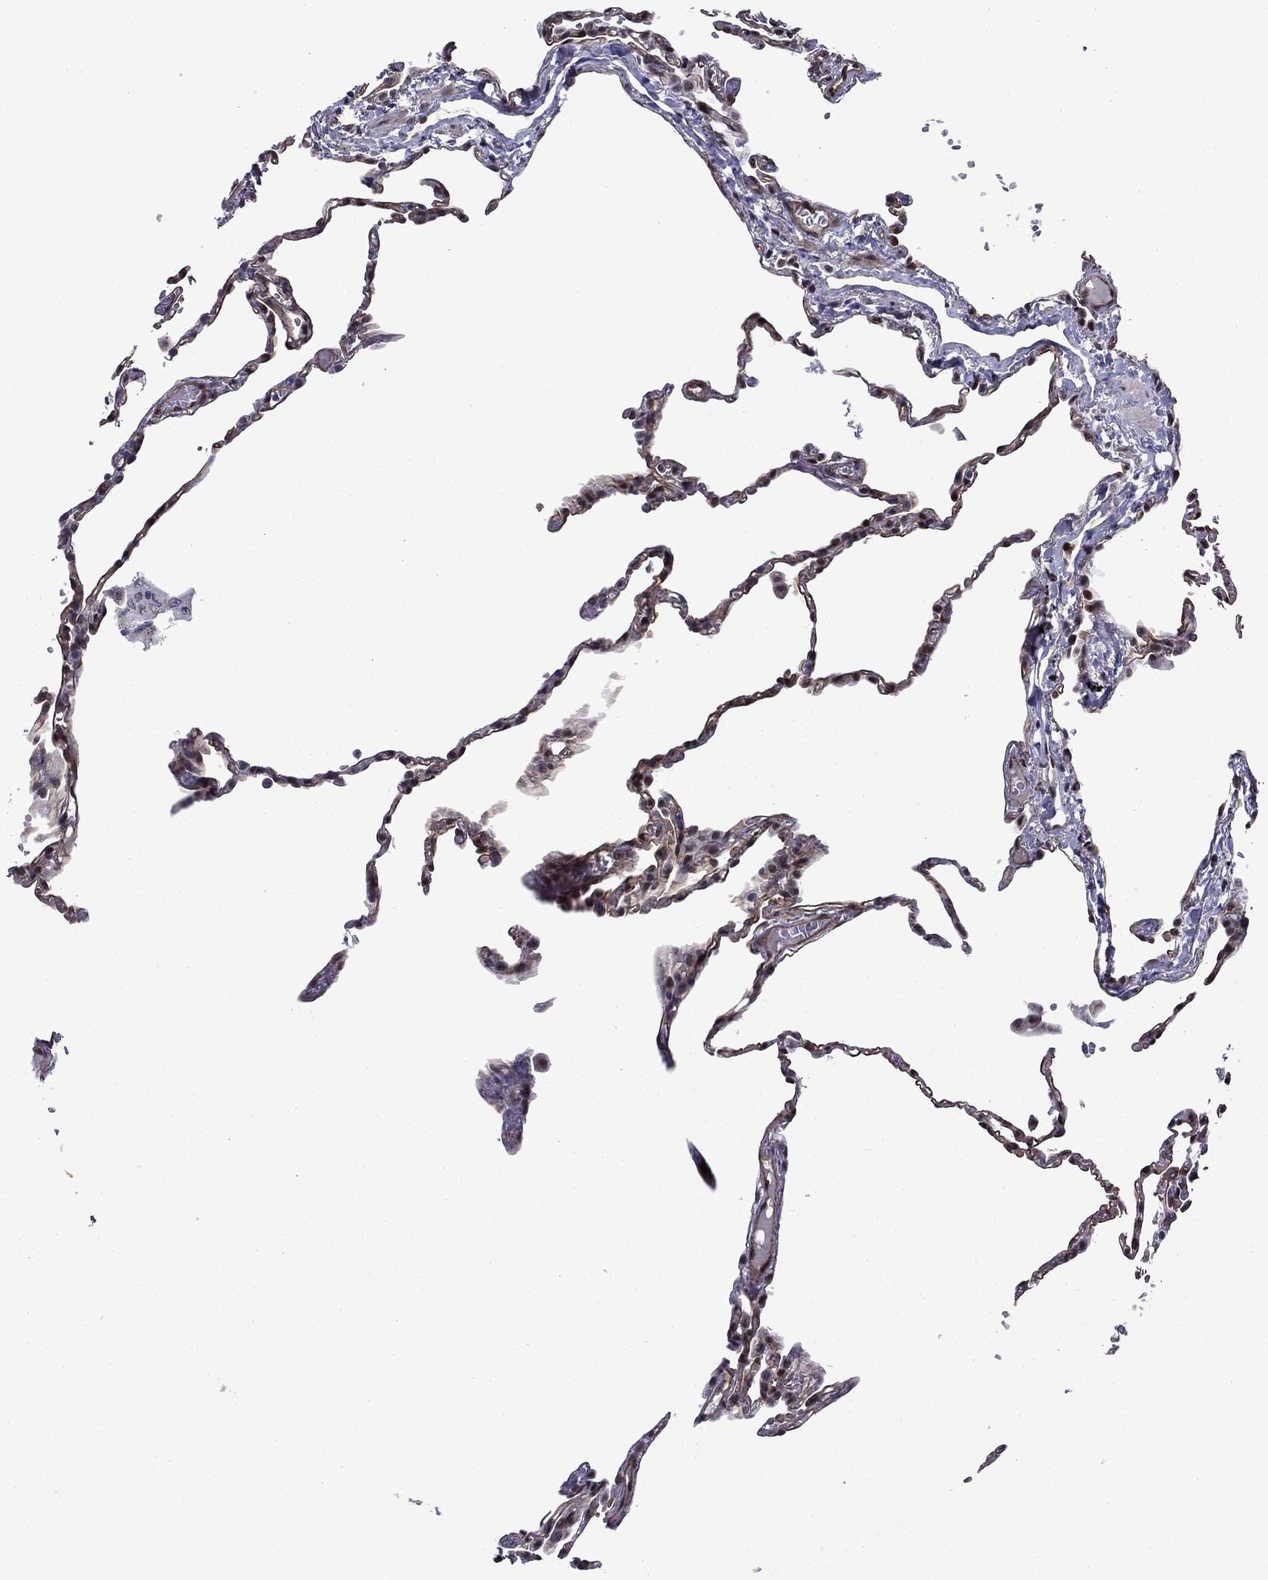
{"staining": {"intensity": "negative", "quantity": "none", "location": "none"}, "tissue": "lung", "cell_type": "Alveolar cells", "image_type": "normal", "snomed": [{"axis": "morphology", "description": "Normal tissue, NOS"}, {"axis": "topography", "description": "Lung"}], "caption": "Benign lung was stained to show a protein in brown. There is no significant staining in alveolar cells. (Stains: DAB immunohistochemistry with hematoxylin counter stain, Microscopy: brightfield microscopy at high magnification).", "gene": "SURF2", "patient": {"sex": "male", "age": 78}}